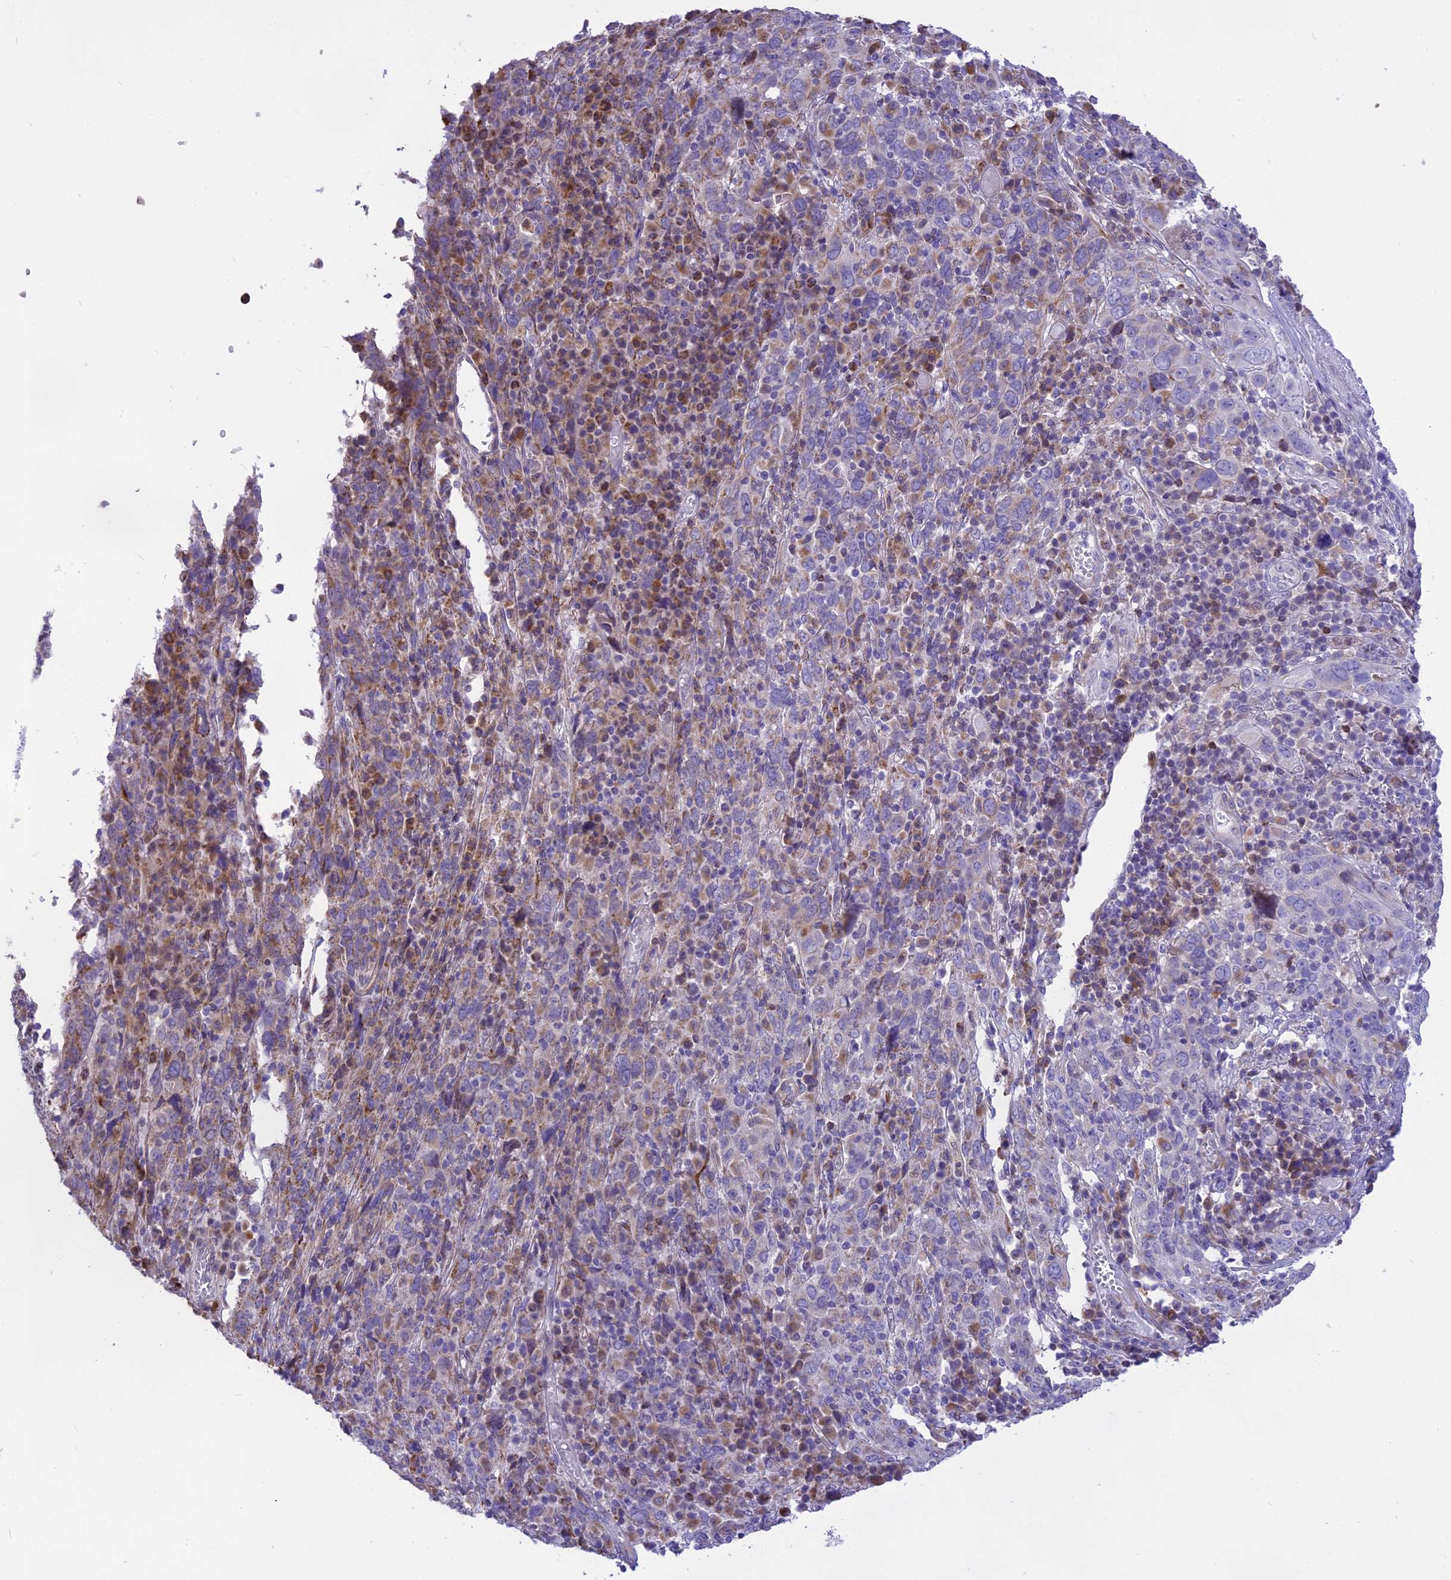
{"staining": {"intensity": "weak", "quantity": "25%-75%", "location": "cytoplasmic/membranous"}, "tissue": "cervical cancer", "cell_type": "Tumor cells", "image_type": "cancer", "snomed": [{"axis": "morphology", "description": "Squamous cell carcinoma, NOS"}, {"axis": "topography", "description": "Cervix"}], "caption": "The immunohistochemical stain shows weak cytoplasmic/membranous staining in tumor cells of squamous cell carcinoma (cervical) tissue.", "gene": "DOC2B", "patient": {"sex": "female", "age": 46}}